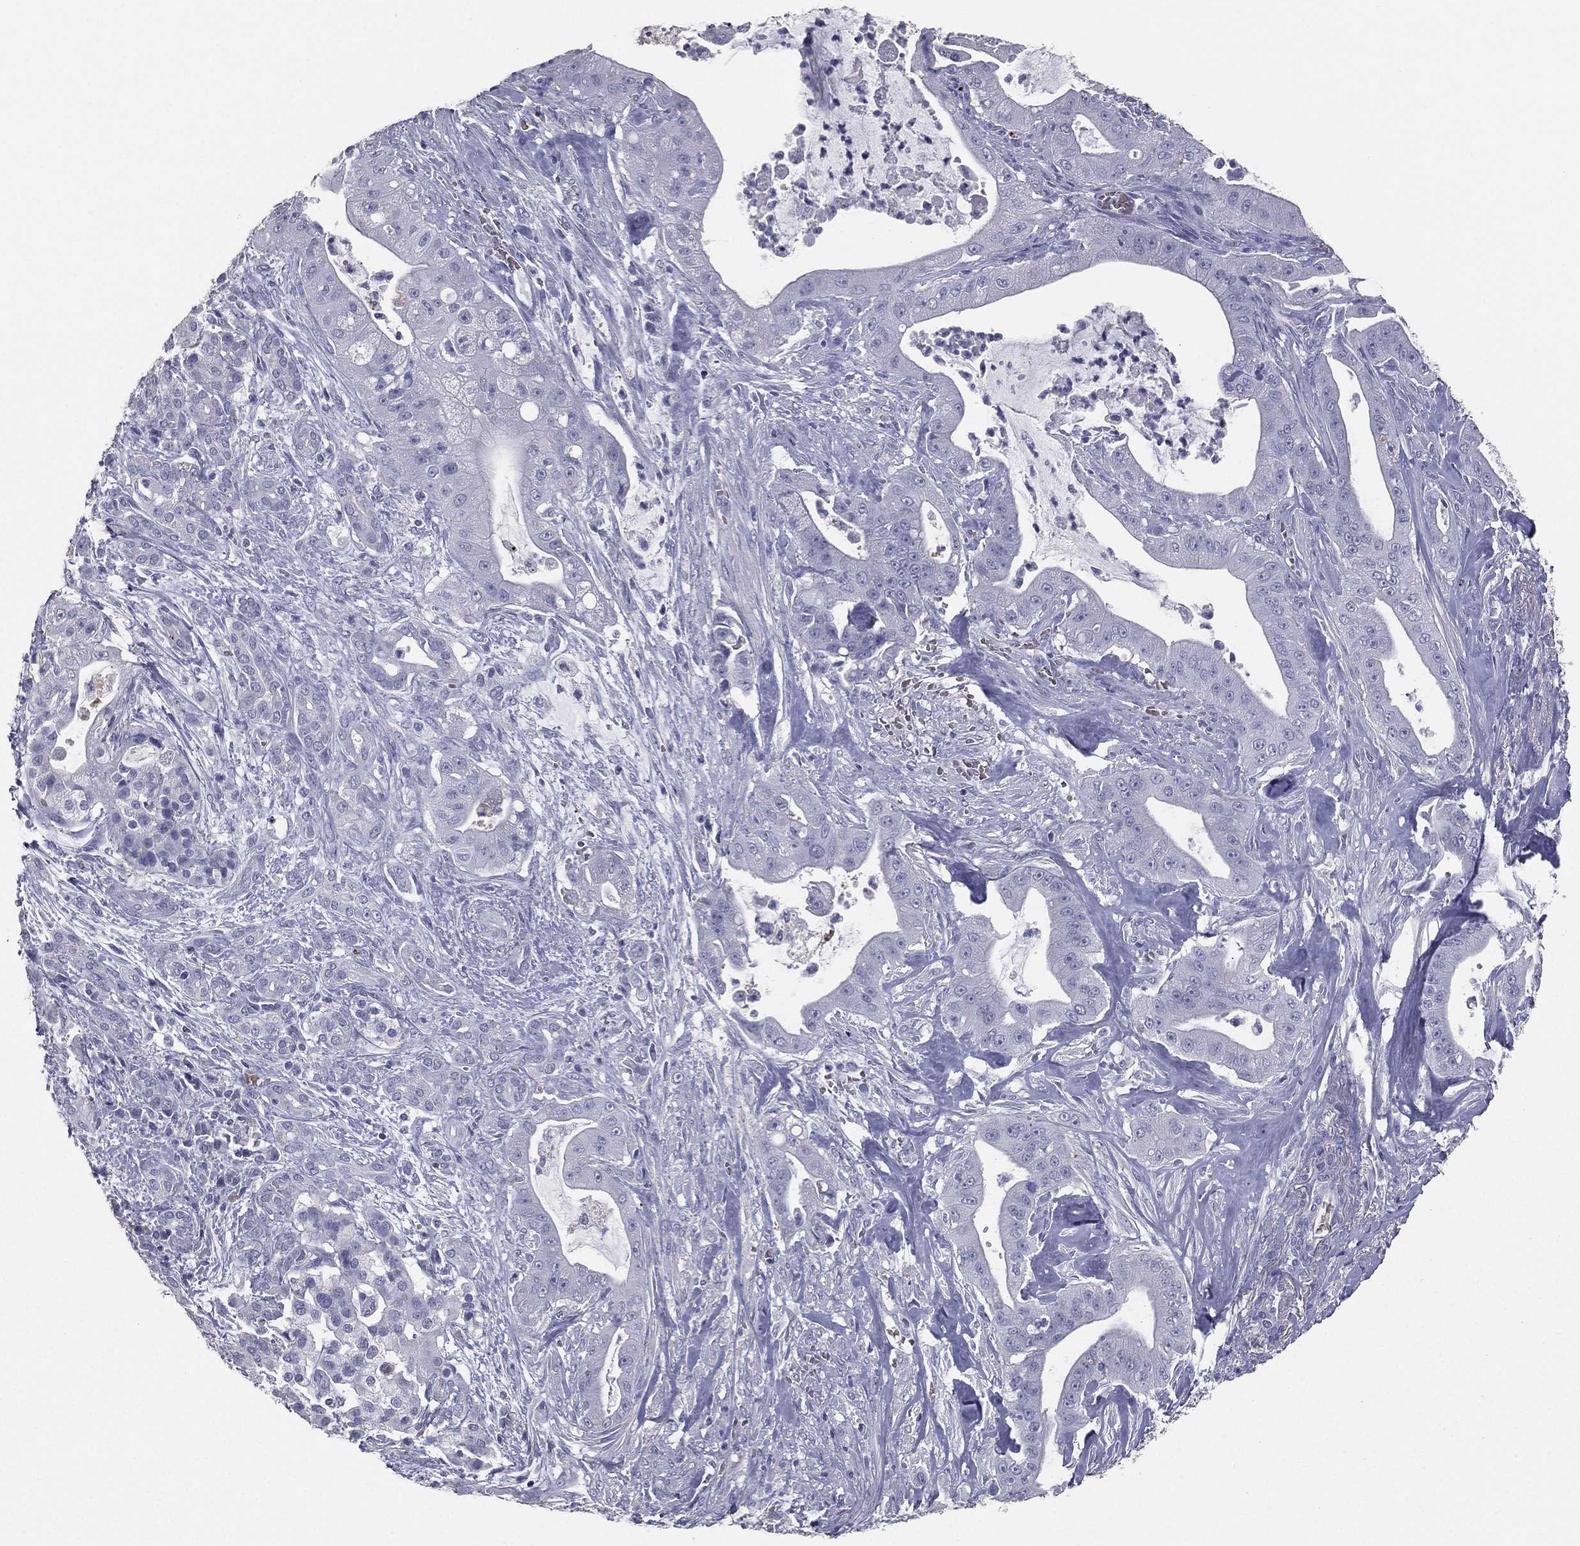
{"staining": {"intensity": "negative", "quantity": "none", "location": "none"}, "tissue": "pancreatic cancer", "cell_type": "Tumor cells", "image_type": "cancer", "snomed": [{"axis": "morphology", "description": "Normal tissue, NOS"}, {"axis": "morphology", "description": "Inflammation, NOS"}, {"axis": "morphology", "description": "Adenocarcinoma, NOS"}, {"axis": "topography", "description": "Pancreas"}], "caption": "This is an IHC image of pancreatic adenocarcinoma. There is no staining in tumor cells.", "gene": "ESX1", "patient": {"sex": "male", "age": 57}}